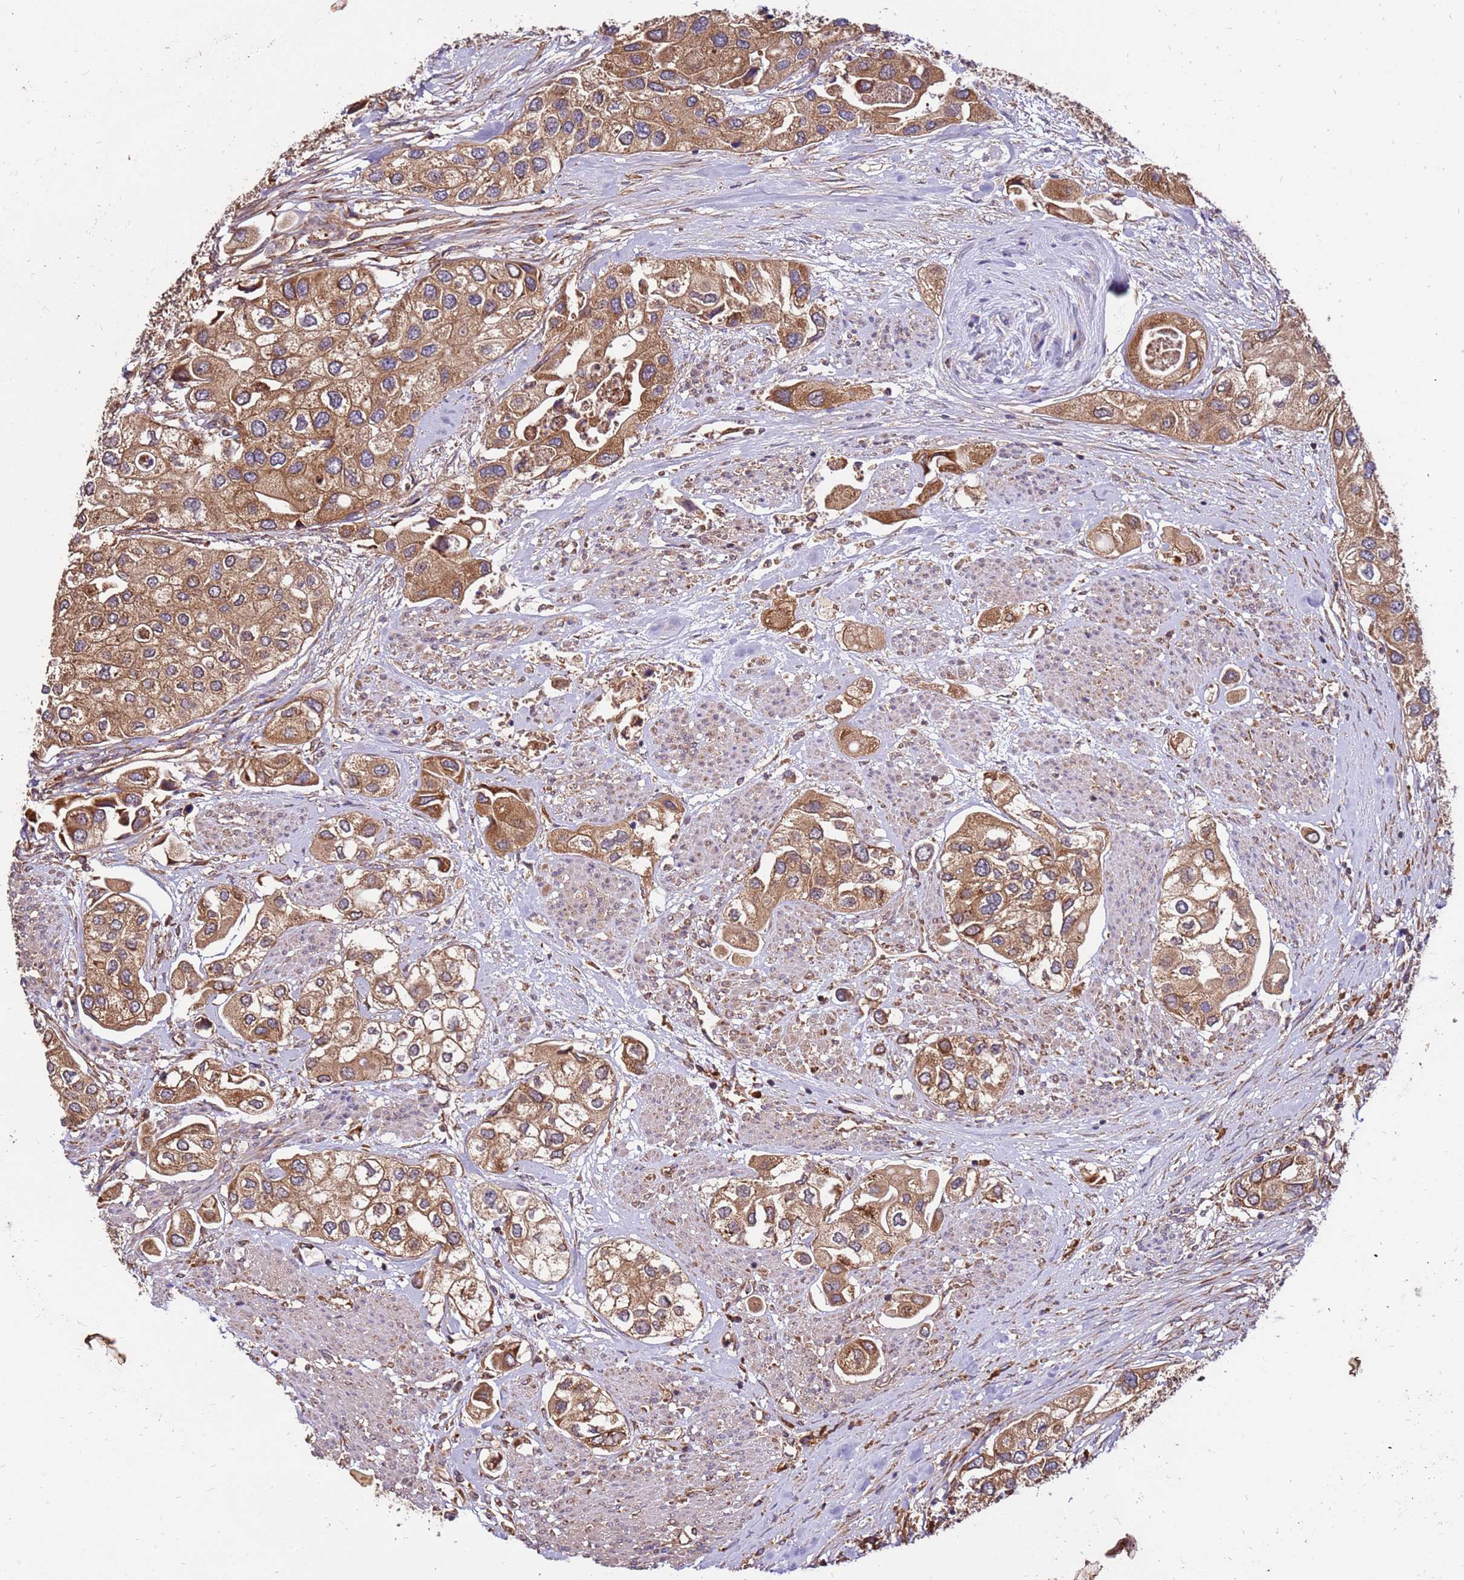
{"staining": {"intensity": "moderate", "quantity": ">75%", "location": "cytoplasmic/membranous"}, "tissue": "urothelial cancer", "cell_type": "Tumor cells", "image_type": "cancer", "snomed": [{"axis": "morphology", "description": "Urothelial carcinoma, High grade"}, {"axis": "topography", "description": "Urinary bladder"}], "caption": "Moderate cytoplasmic/membranous staining for a protein is present in about >75% of tumor cells of high-grade urothelial carcinoma using IHC.", "gene": "SLC44A5", "patient": {"sex": "male", "age": 64}}